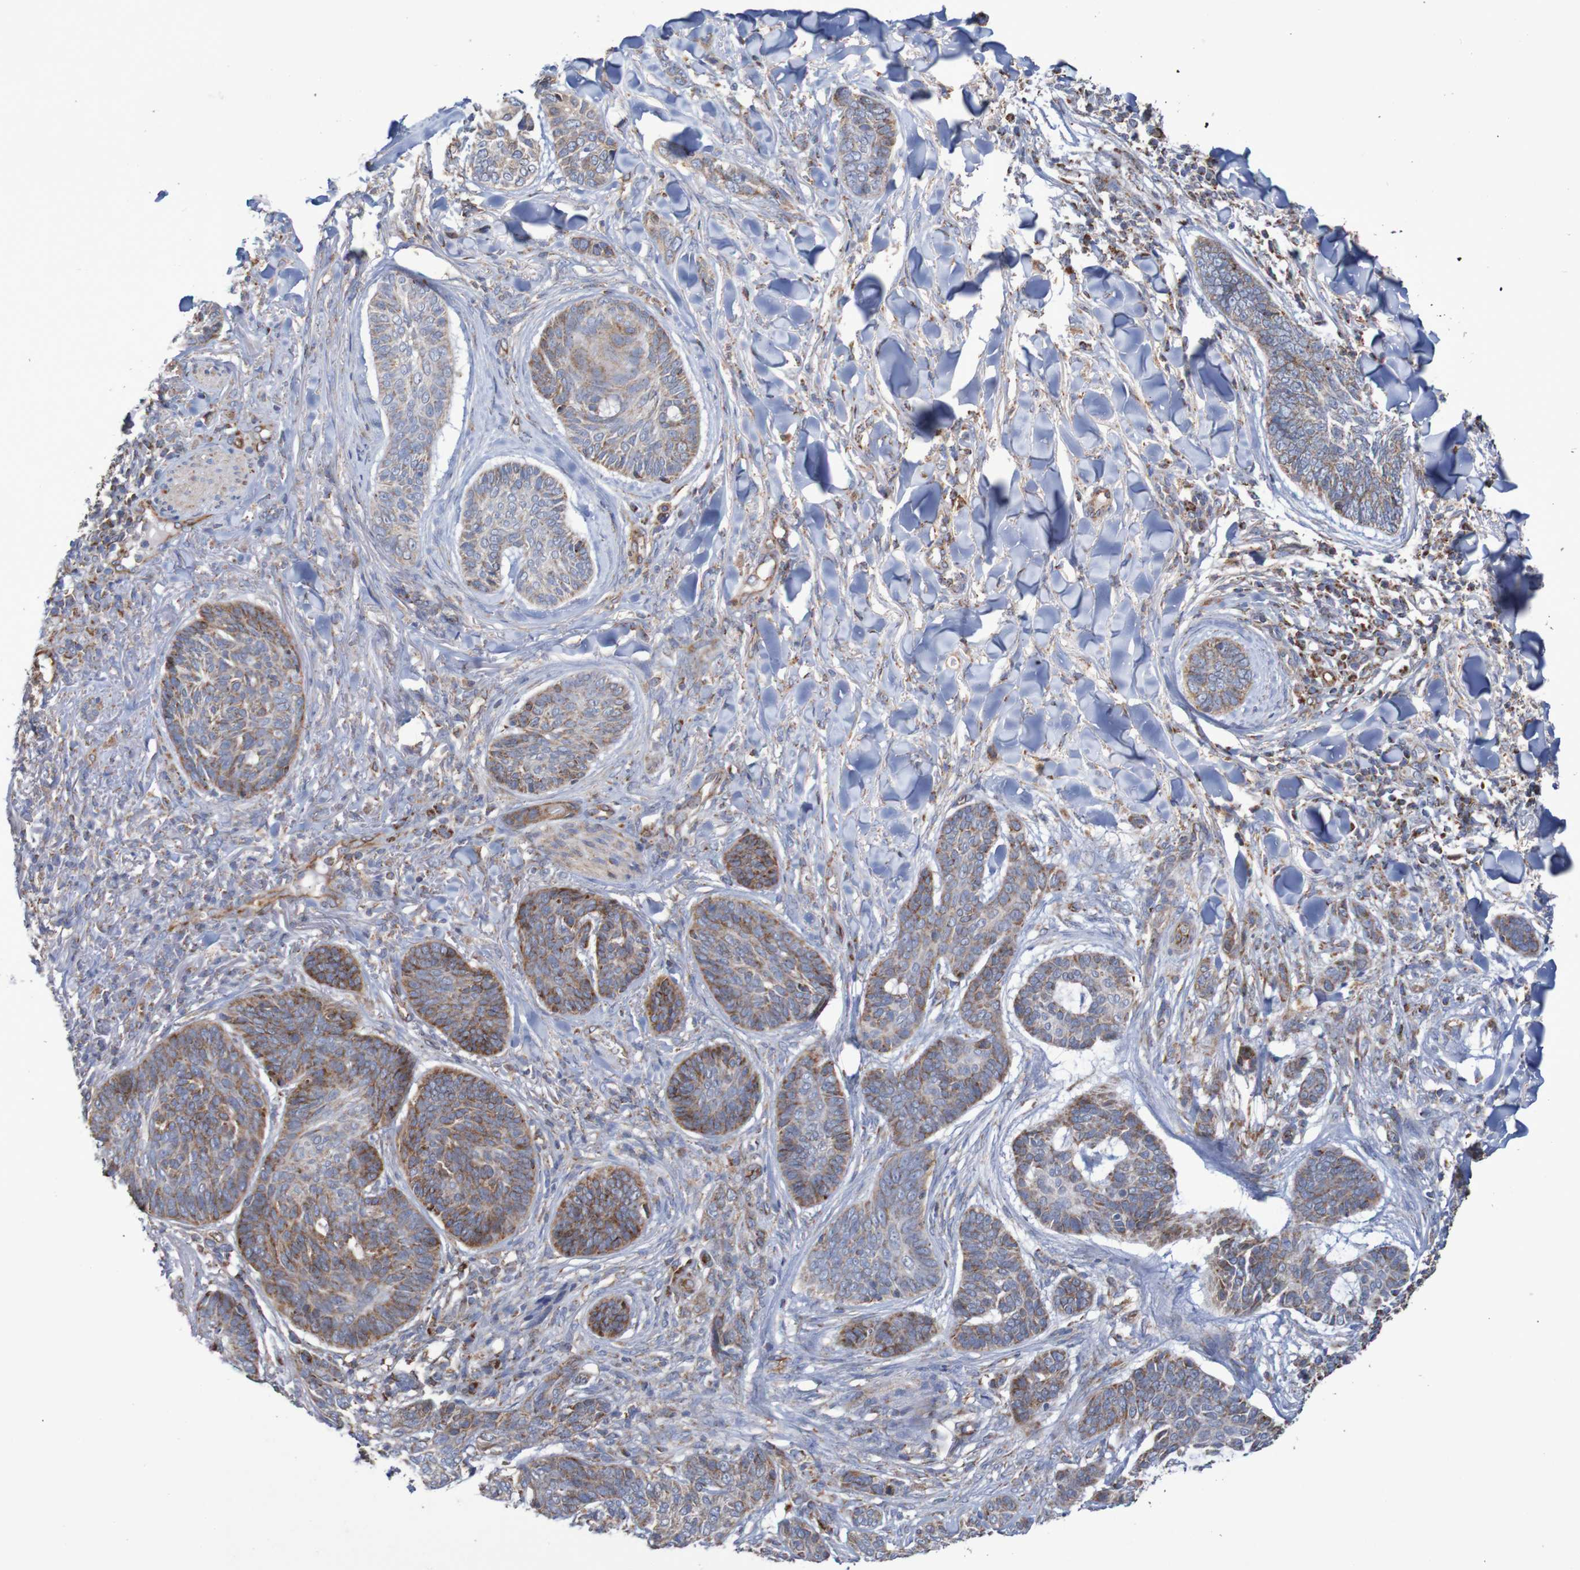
{"staining": {"intensity": "moderate", "quantity": "25%-75%", "location": "cytoplasmic/membranous"}, "tissue": "skin cancer", "cell_type": "Tumor cells", "image_type": "cancer", "snomed": [{"axis": "morphology", "description": "Basal cell carcinoma"}, {"axis": "topography", "description": "Skin"}], "caption": "A medium amount of moderate cytoplasmic/membranous positivity is appreciated in about 25%-75% of tumor cells in skin basal cell carcinoma tissue. The staining is performed using DAB brown chromogen to label protein expression. The nuclei are counter-stained blue using hematoxylin.", "gene": "MMEL1", "patient": {"sex": "male", "age": 43}}